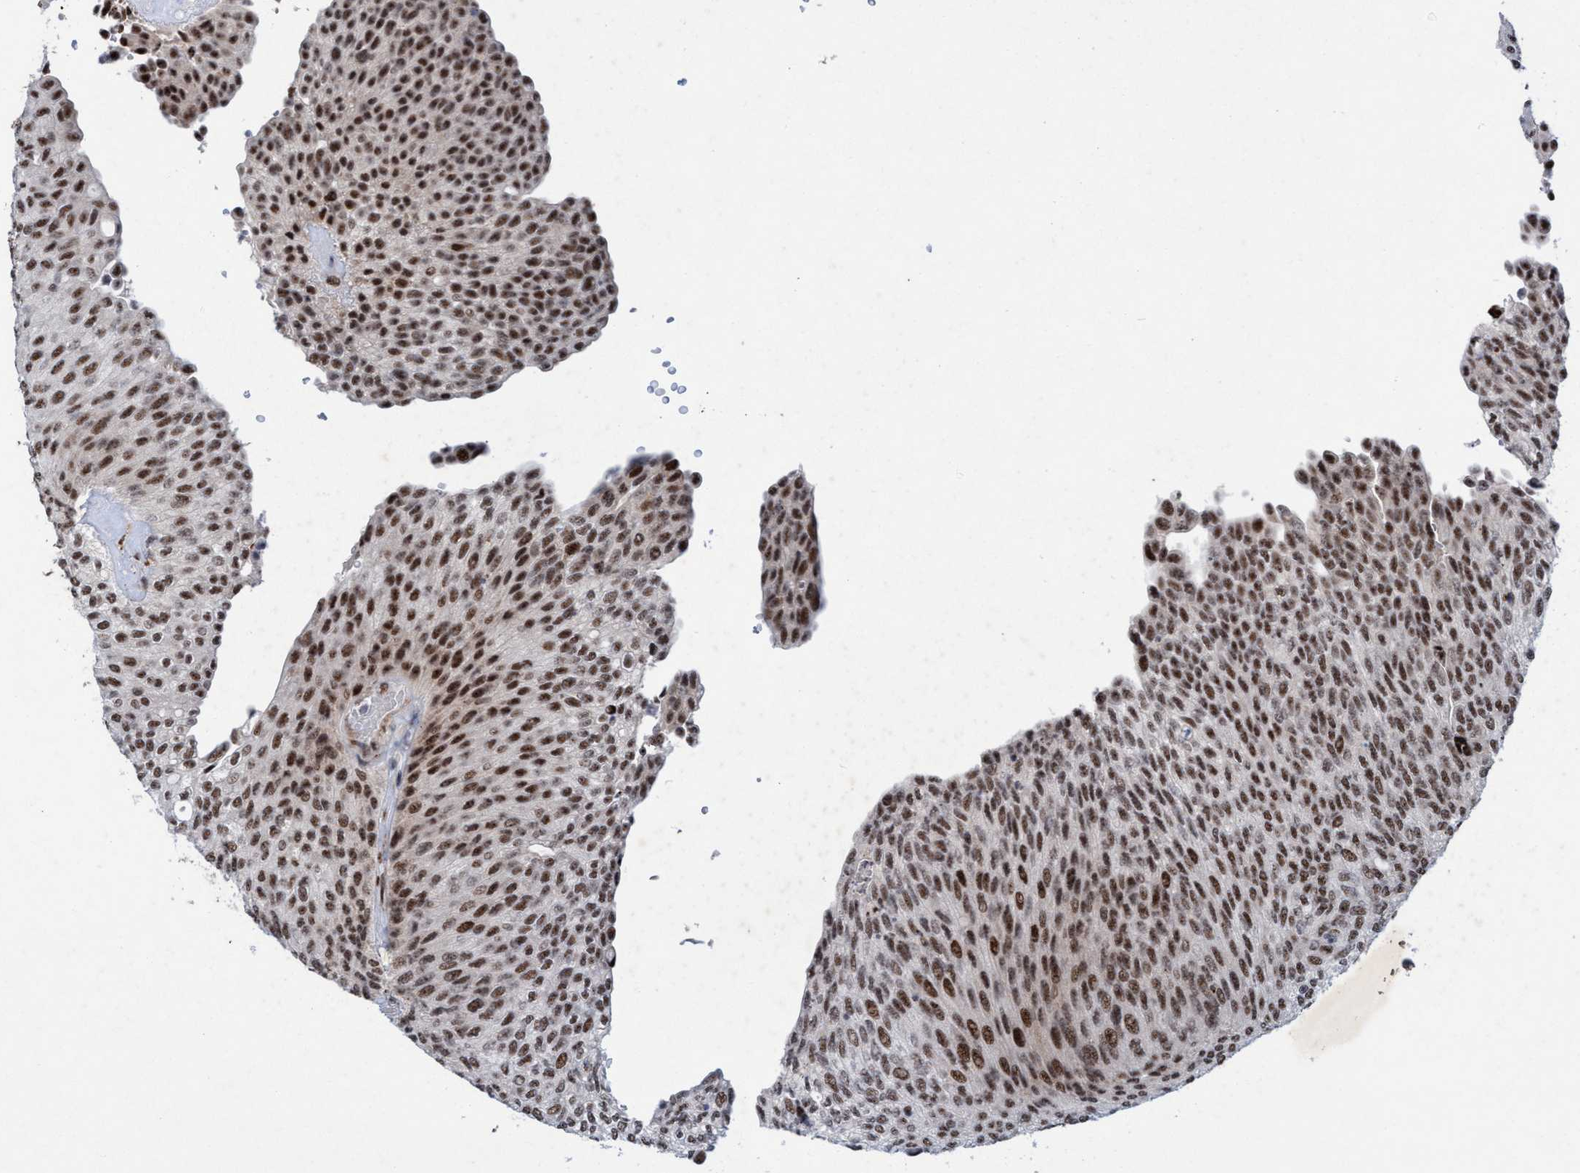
{"staining": {"intensity": "strong", "quantity": ">75%", "location": "nuclear"}, "tissue": "urothelial cancer", "cell_type": "Tumor cells", "image_type": "cancer", "snomed": [{"axis": "morphology", "description": "Urothelial carcinoma, Low grade"}, {"axis": "topography", "description": "Urinary bladder"}], "caption": "Urothelial cancer stained with a brown dye demonstrates strong nuclear positive expression in about >75% of tumor cells.", "gene": "GLT6D1", "patient": {"sex": "female", "age": 79}}